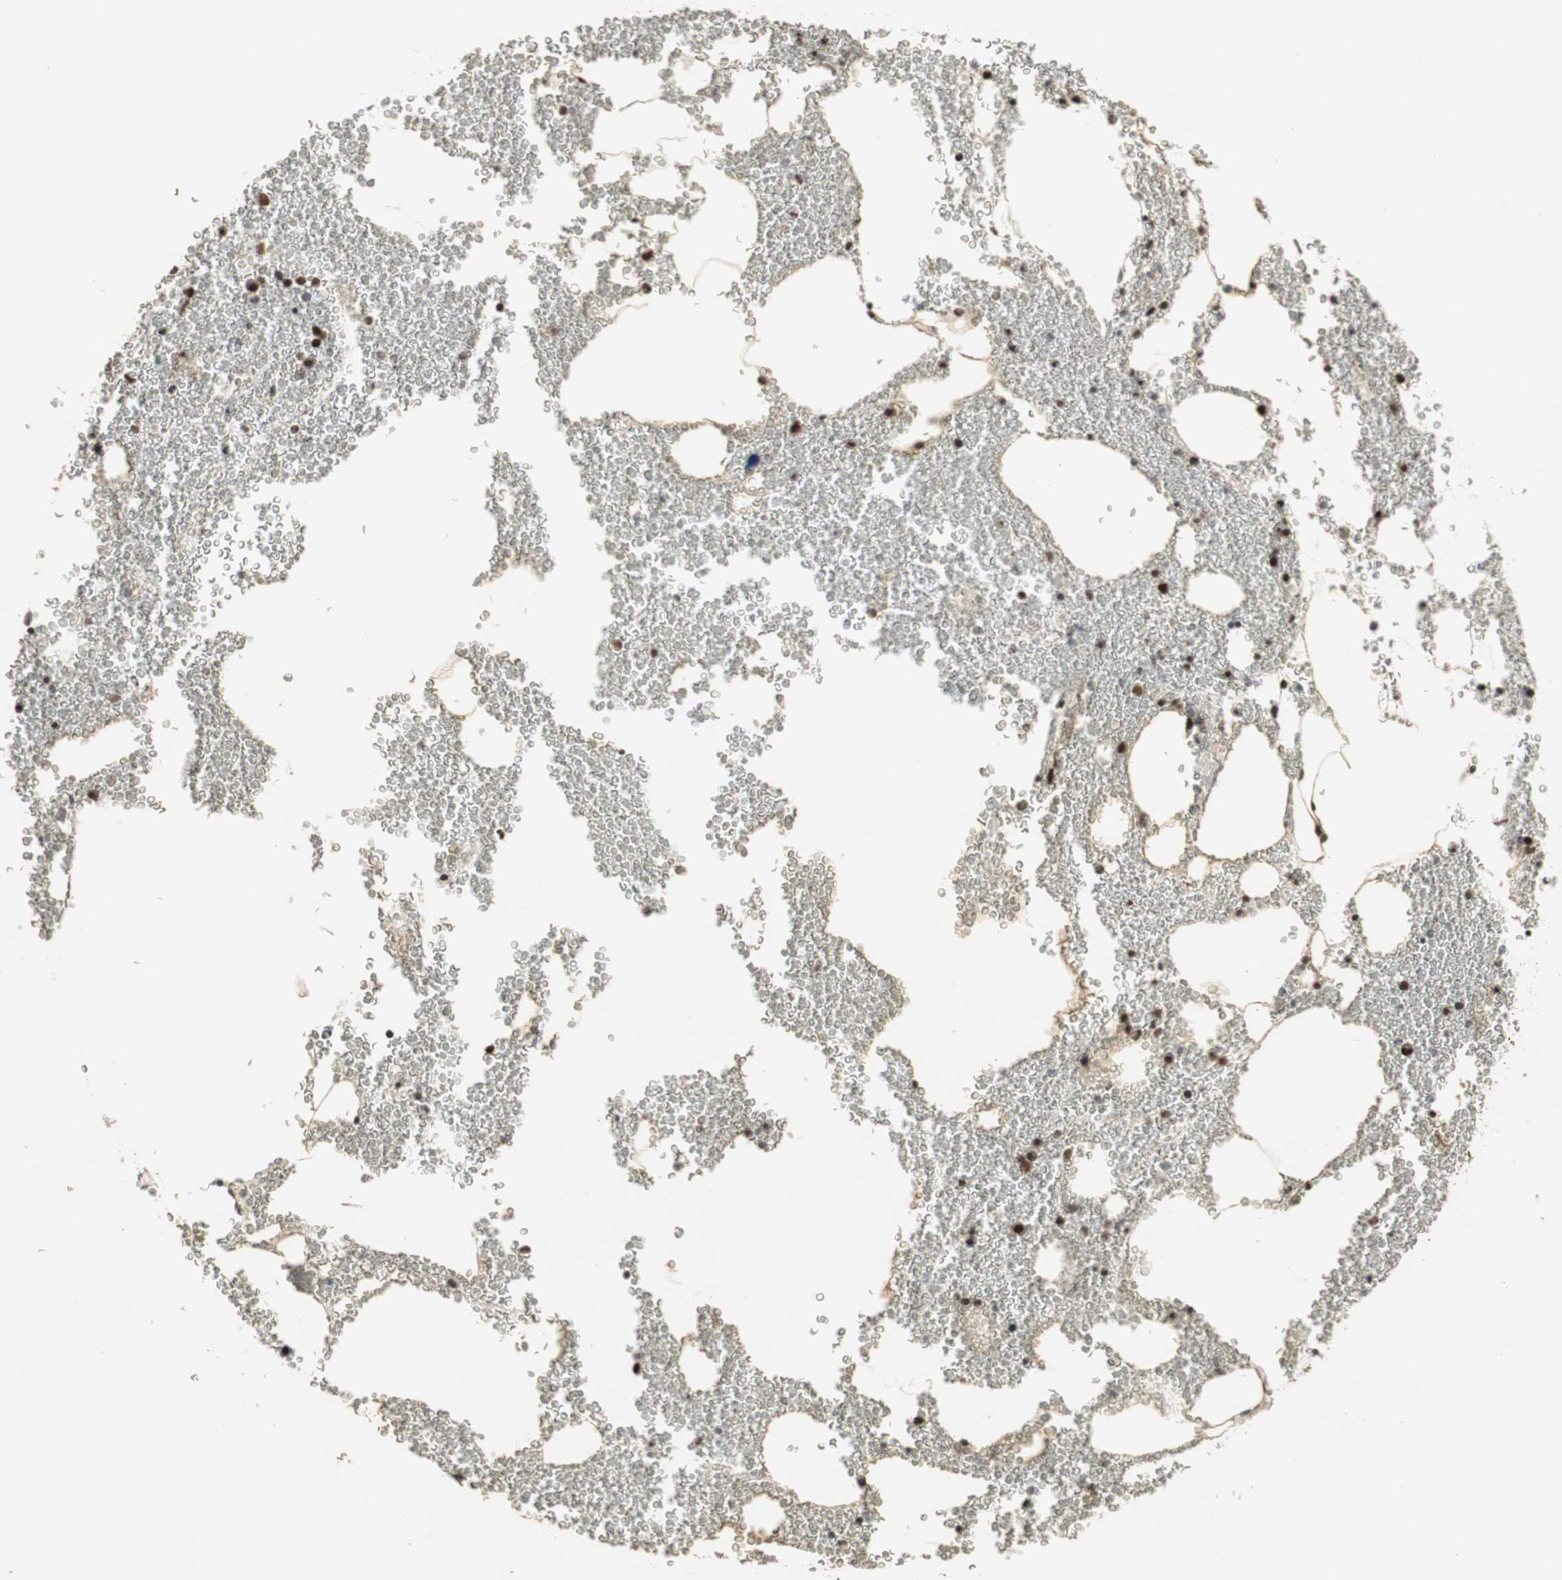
{"staining": {"intensity": "strong", "quantity": ">75%", "location": "nuclear"}, "tissue": "bone marrow", "cell_type": "Hematopoietic cells", "image_type": "normal", "snomed": [{"axis": "morphology", "description": "Normal tissue, NOS"}, {"axis": "morphology", "description": "Inflammation, NOS"}, {"axis": "topography", "description": "Bone marrow"}], "caption": "A brown stain labels strong nuclear staining of a protein in hematopoietic cells of normal bone marrow.", "gene": "MDC1", "patient": {"sex": "male", "age": 74}}